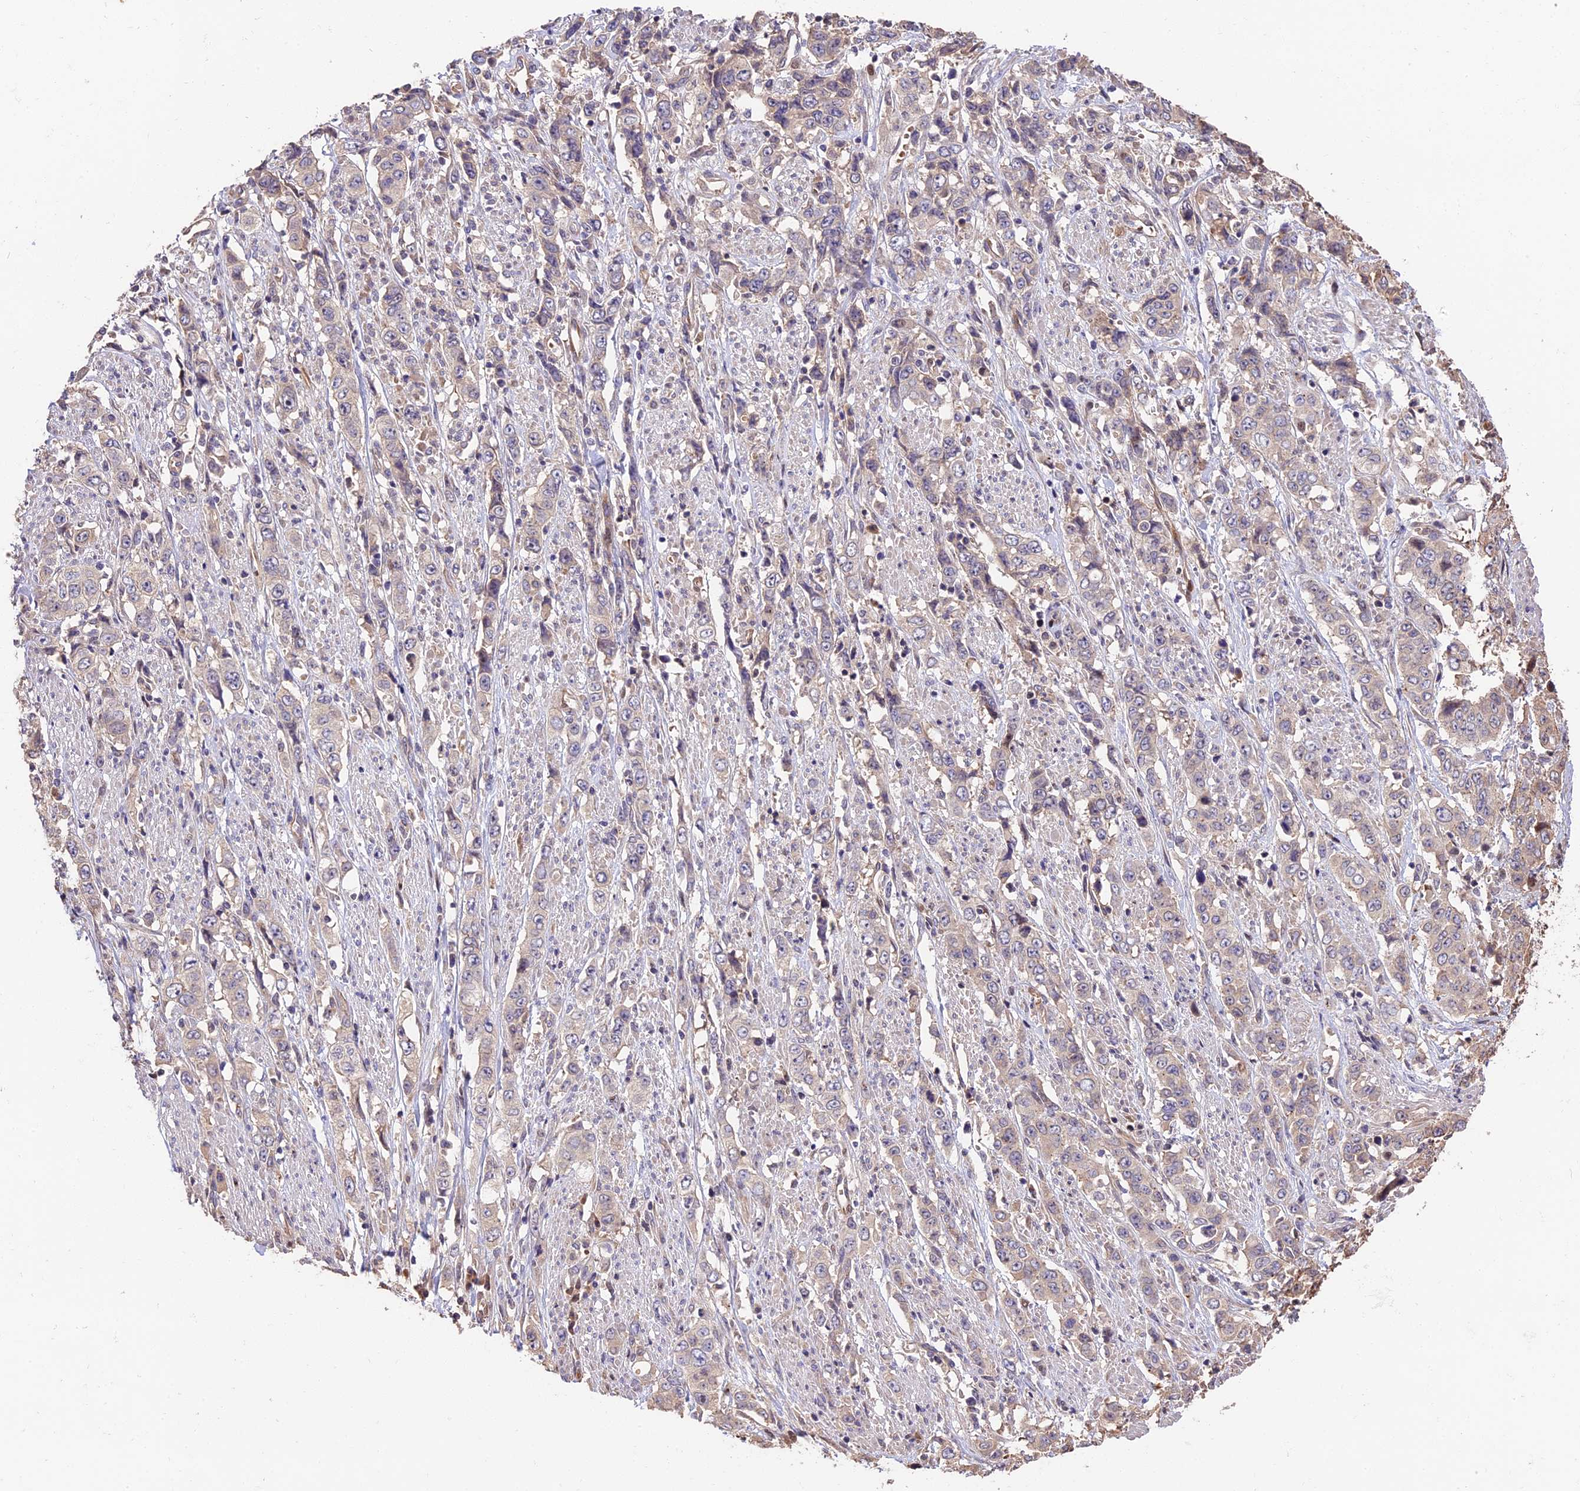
{"staining": {"intensity": "negative", "quantity": "none", "location": "none"}, "tissue": "stomach cancer", "cell_type": "Tumor cells", "image_type": "cancer", "snomed": [{"axis": "morphology", "description": "Adenocarcinoma, NOS"}, {"axis": "topography", "description": "Stomach, upper"}], "caption": "IHC image of neoplastic tissue: stomach cancer stained with DAB (3,3'-diaminobenzidine) demonstrates no significant protein positivity in tumor cells.", "gene": "PPP1R37", "patient": {"sex": "male", "age": 62}}